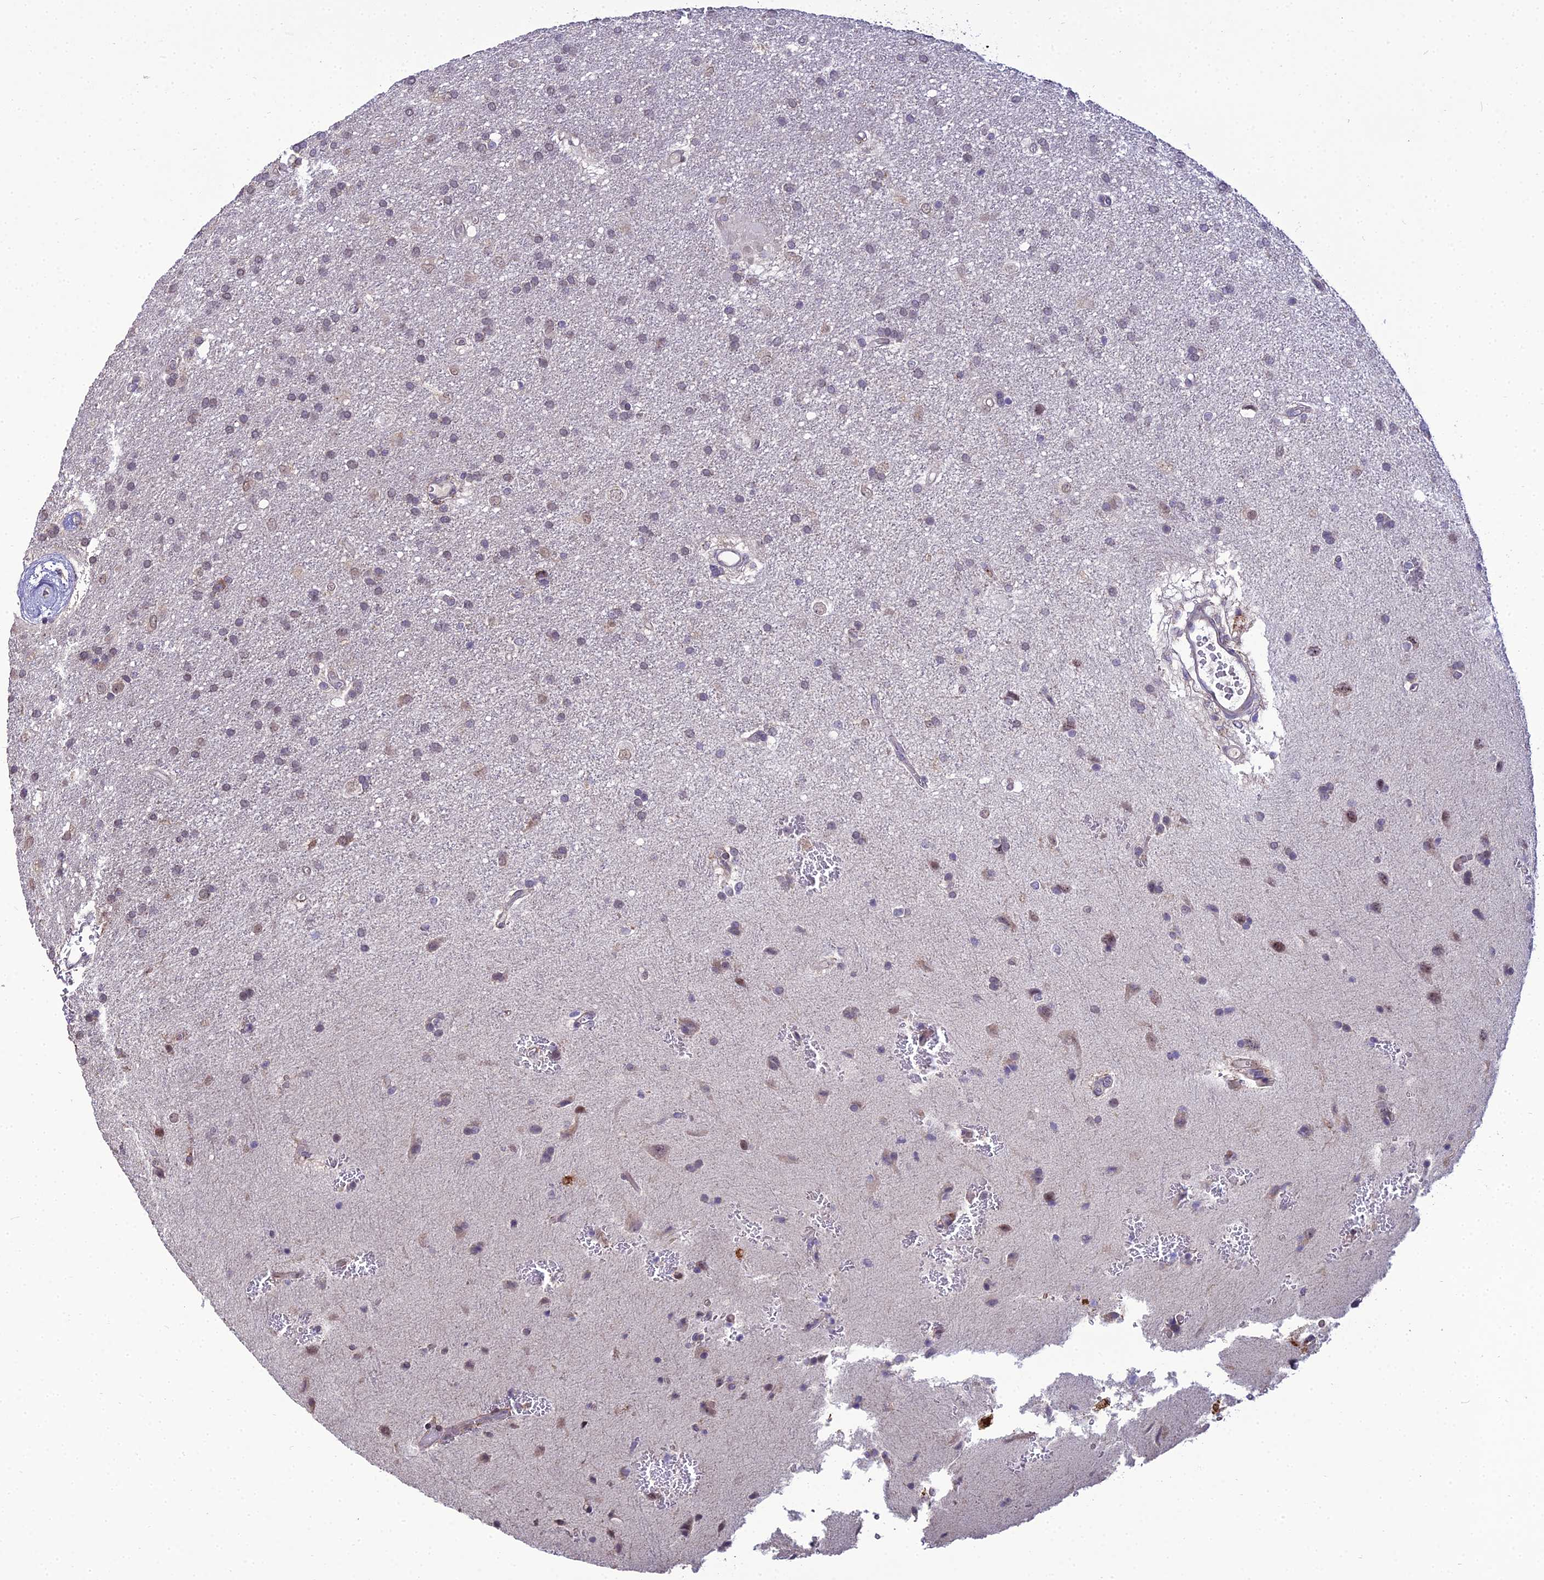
{"staining": {"intensity": "negative", "quantity": "none", "location": "none"}, "tissue": "glioma", "cell_type": "Tumor cells", "image_type": "cancer", "snomed": [{"axis": "morphology", "description": "Glioma, malignant, Low grade"}, {"axis": "topography", "description": "Brain"}], "caption": "Glioma was stained to show a protein in brown. There is no significant positivity in tumor cells. (Brightfield microscopy of DAB immunohistochemistry at high magnification).", "gene": "TROAP", "patient": {"sex": "male", "age": 66}}